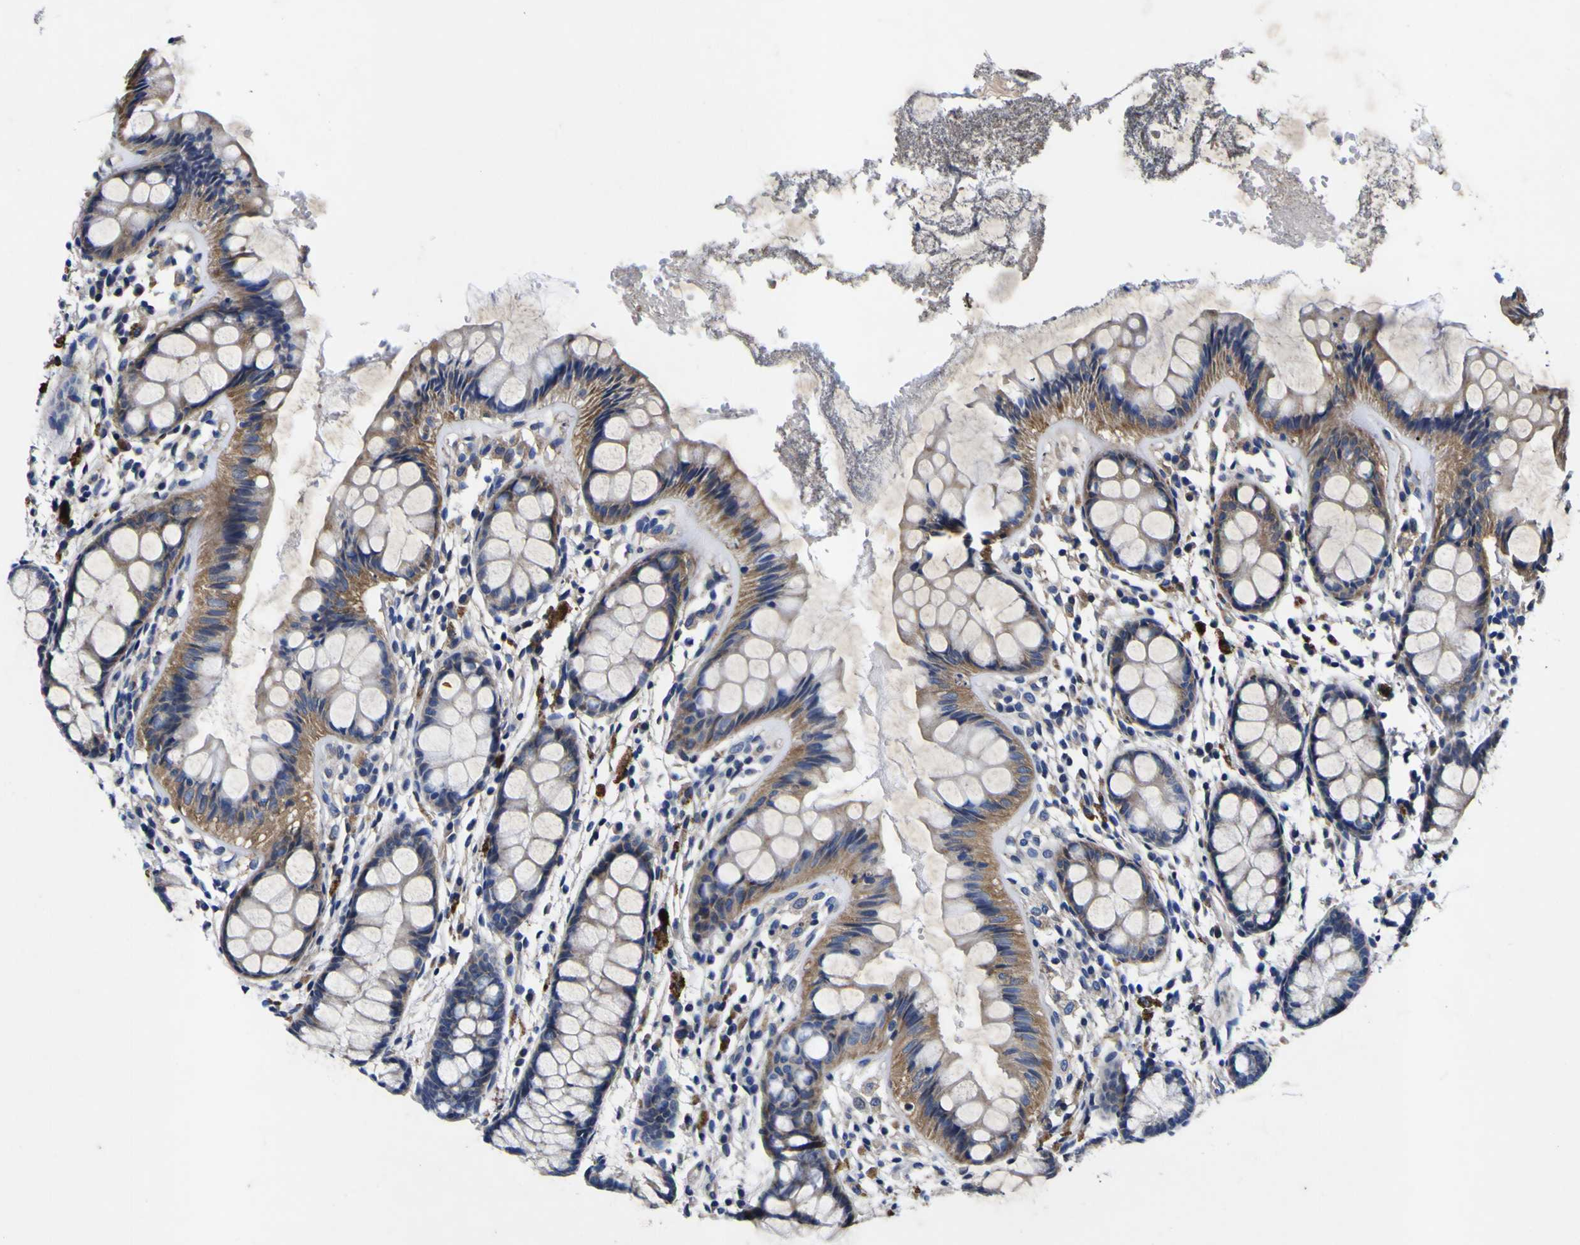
{"staining": {"intensity": "weak", "quantity": ">75%", "location": "cytoplasmic/membranous"}, "tissue": "rectum", "cell_type": "Glandular cells", "image_type": "normal", "snomed": [{"axis": "morphology", "description": "Normal tissue, NOS"}, {"axis": "topography", "description": "Rectum"}], "caption": "This micrograph exhibits normal rectum stained with immunohistochemistry (IHC) to label a protein in brown. The cytoplasmic/membranous of glandular cells show weak positivity for the protein. Nuclei are counter-stained blue.", "gene": "VASN", "patient": {"sex": "female", "age": 66}}